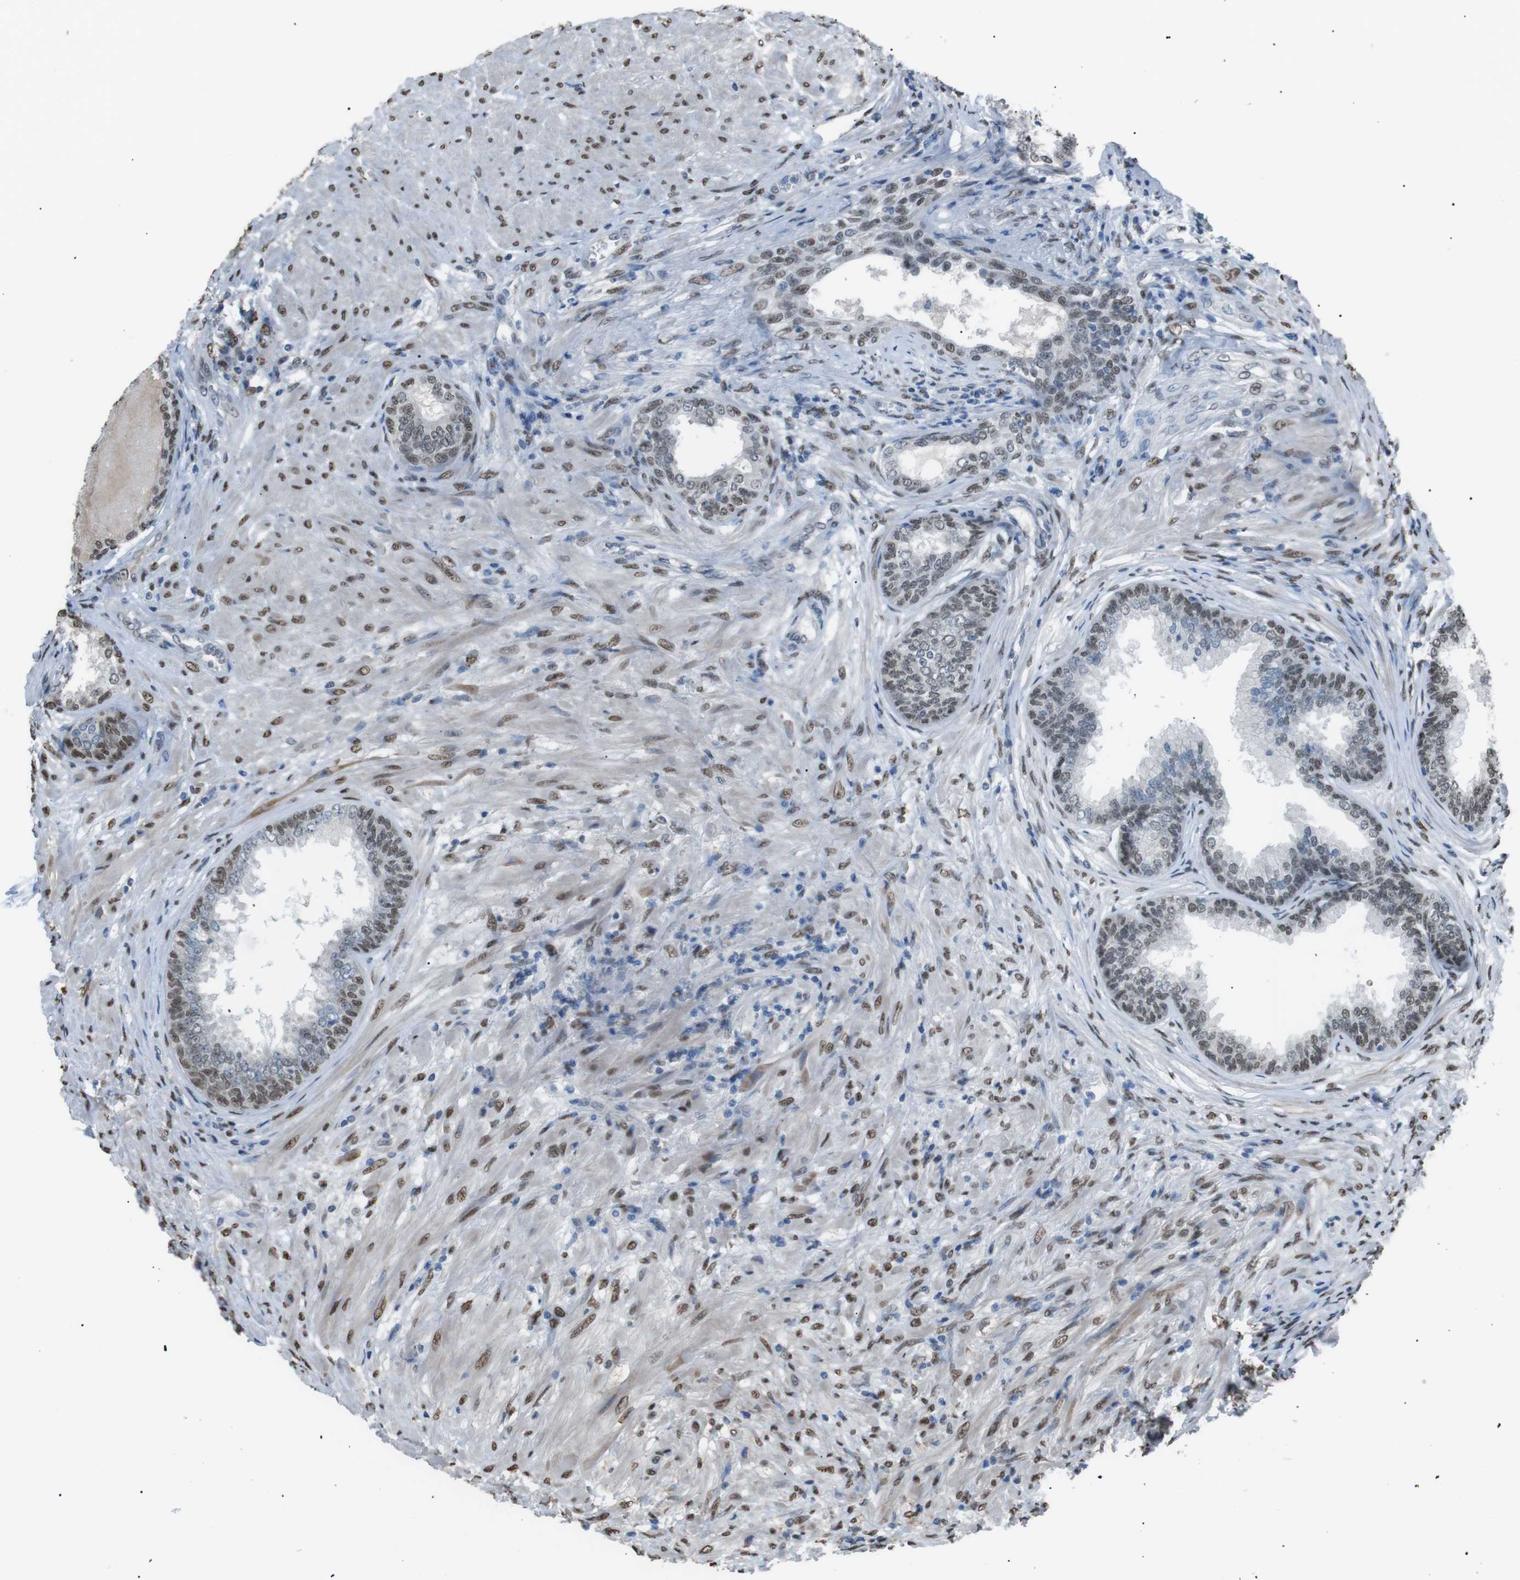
{"staining": {"intensity": "weak", "quantity": "25%-75%", "location": "nuclear"}, "tissue": "prostate", "cell_type": "Glandular cells", "image_type": "normal", "snomed": [{"axis": "morphology", "description": "Normal tissue, NOS"}, {"axis": "topography", "description": "Prostate"}], "caption": "Protein expression by IHC demonstrates weak nuclear positivity in about 25%-75% of glandular cells in normal prostate.", "gene": "SRPK2", "patient": {"sex": "male", "age": 76}}